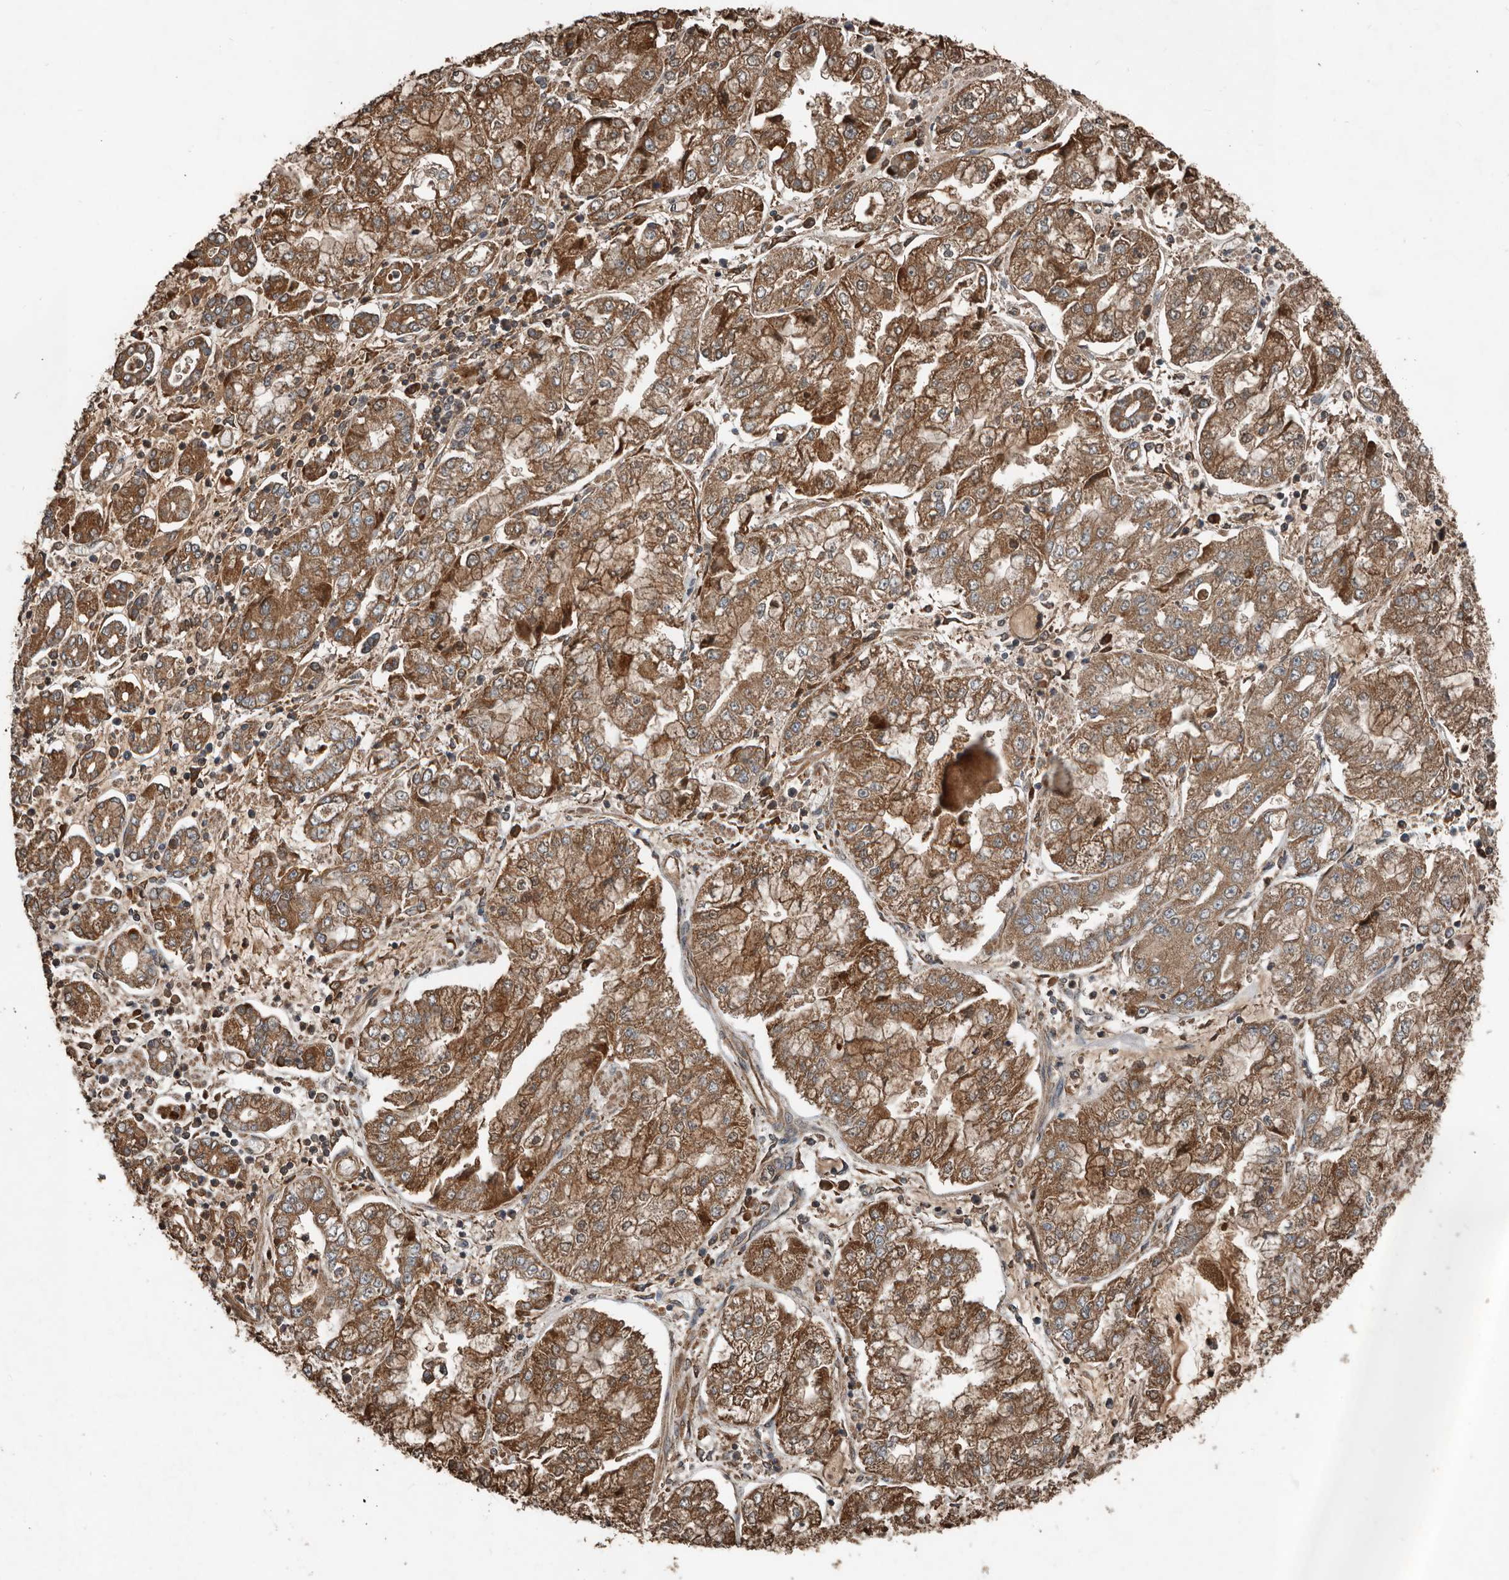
{"staining": {"intensity": "moderate", "quantity": ">75%", "location": "cytoplasmic/membranous"}, "tissue": "stomach cancer", "cell_type": "Tumor cells", "image_type": "cancer", "snomed": [{"axis": "morphology", "description": "Adenocarcinoma, NOS"}, {"axis": "topography", "description": "Stomach"}], "caption": "Immunohistochemistry (IHC) (DAB (3,3'-diaminobenzidine)) staining of stomach cancer demonstrates moderate cytoplasmic/membranous protein positivity in about >75% of tumor cells. Nuclei are stained in blue.", "gene": "RNF207", "patient": {"sex": "male", "age": 76}}